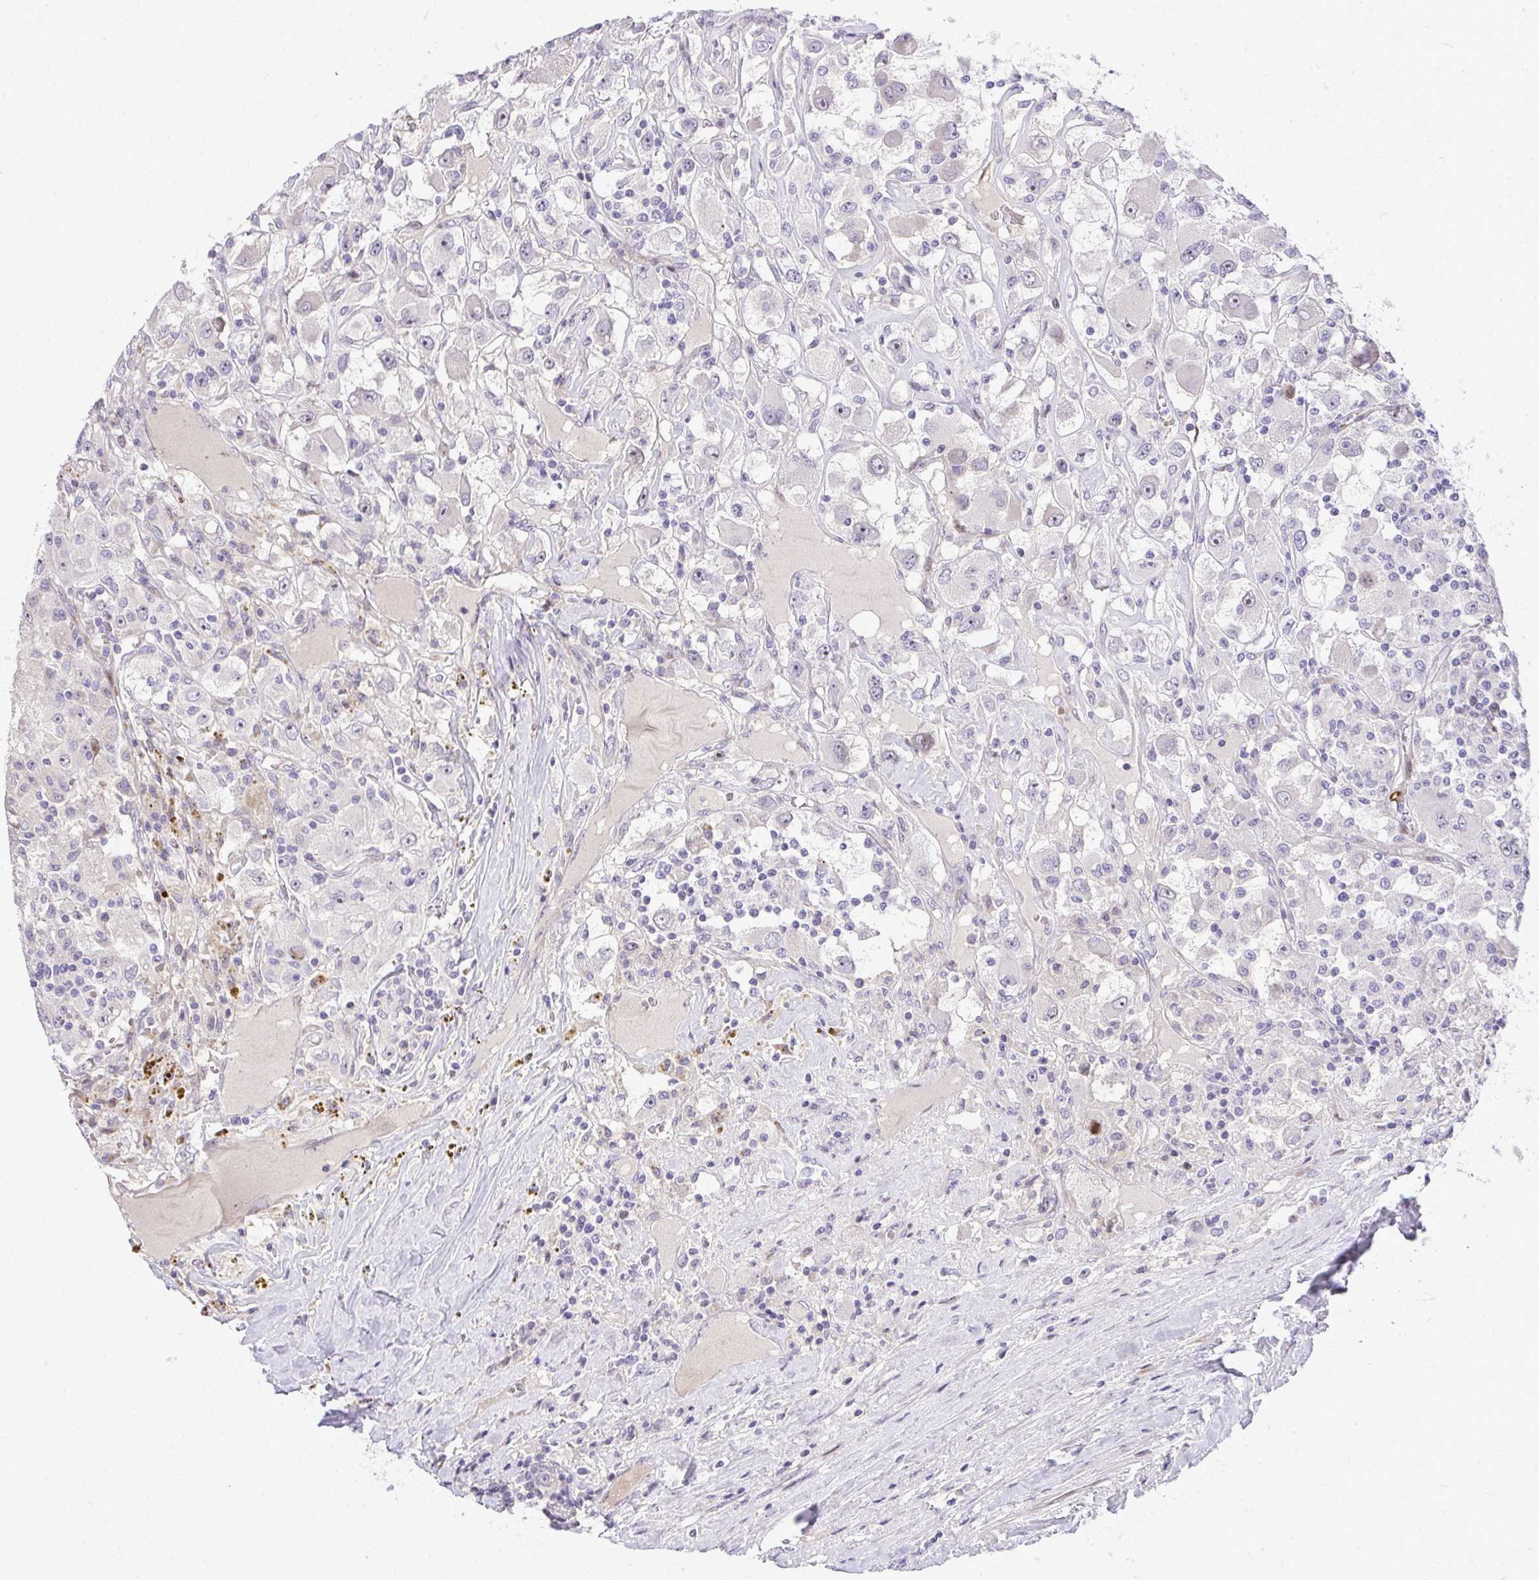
{"staining": {"intensity": "negative", "quantity": "none", "location": "none"}, "tissue": "renal cancer", "cell_type": "Tumor cells", "image_type": "cancer", "snomed": [{"axis": "morphology", "description": "Adenocarcinoma, NOS"}, {"axis": "topography", "description": "Kidney"}], "caption": "Renal cancer was stained to show a protein in brown. There is no significant positivity in tumor cells.", "gene": "DLX4", "patient": {"sex": "female", "age": 67}}